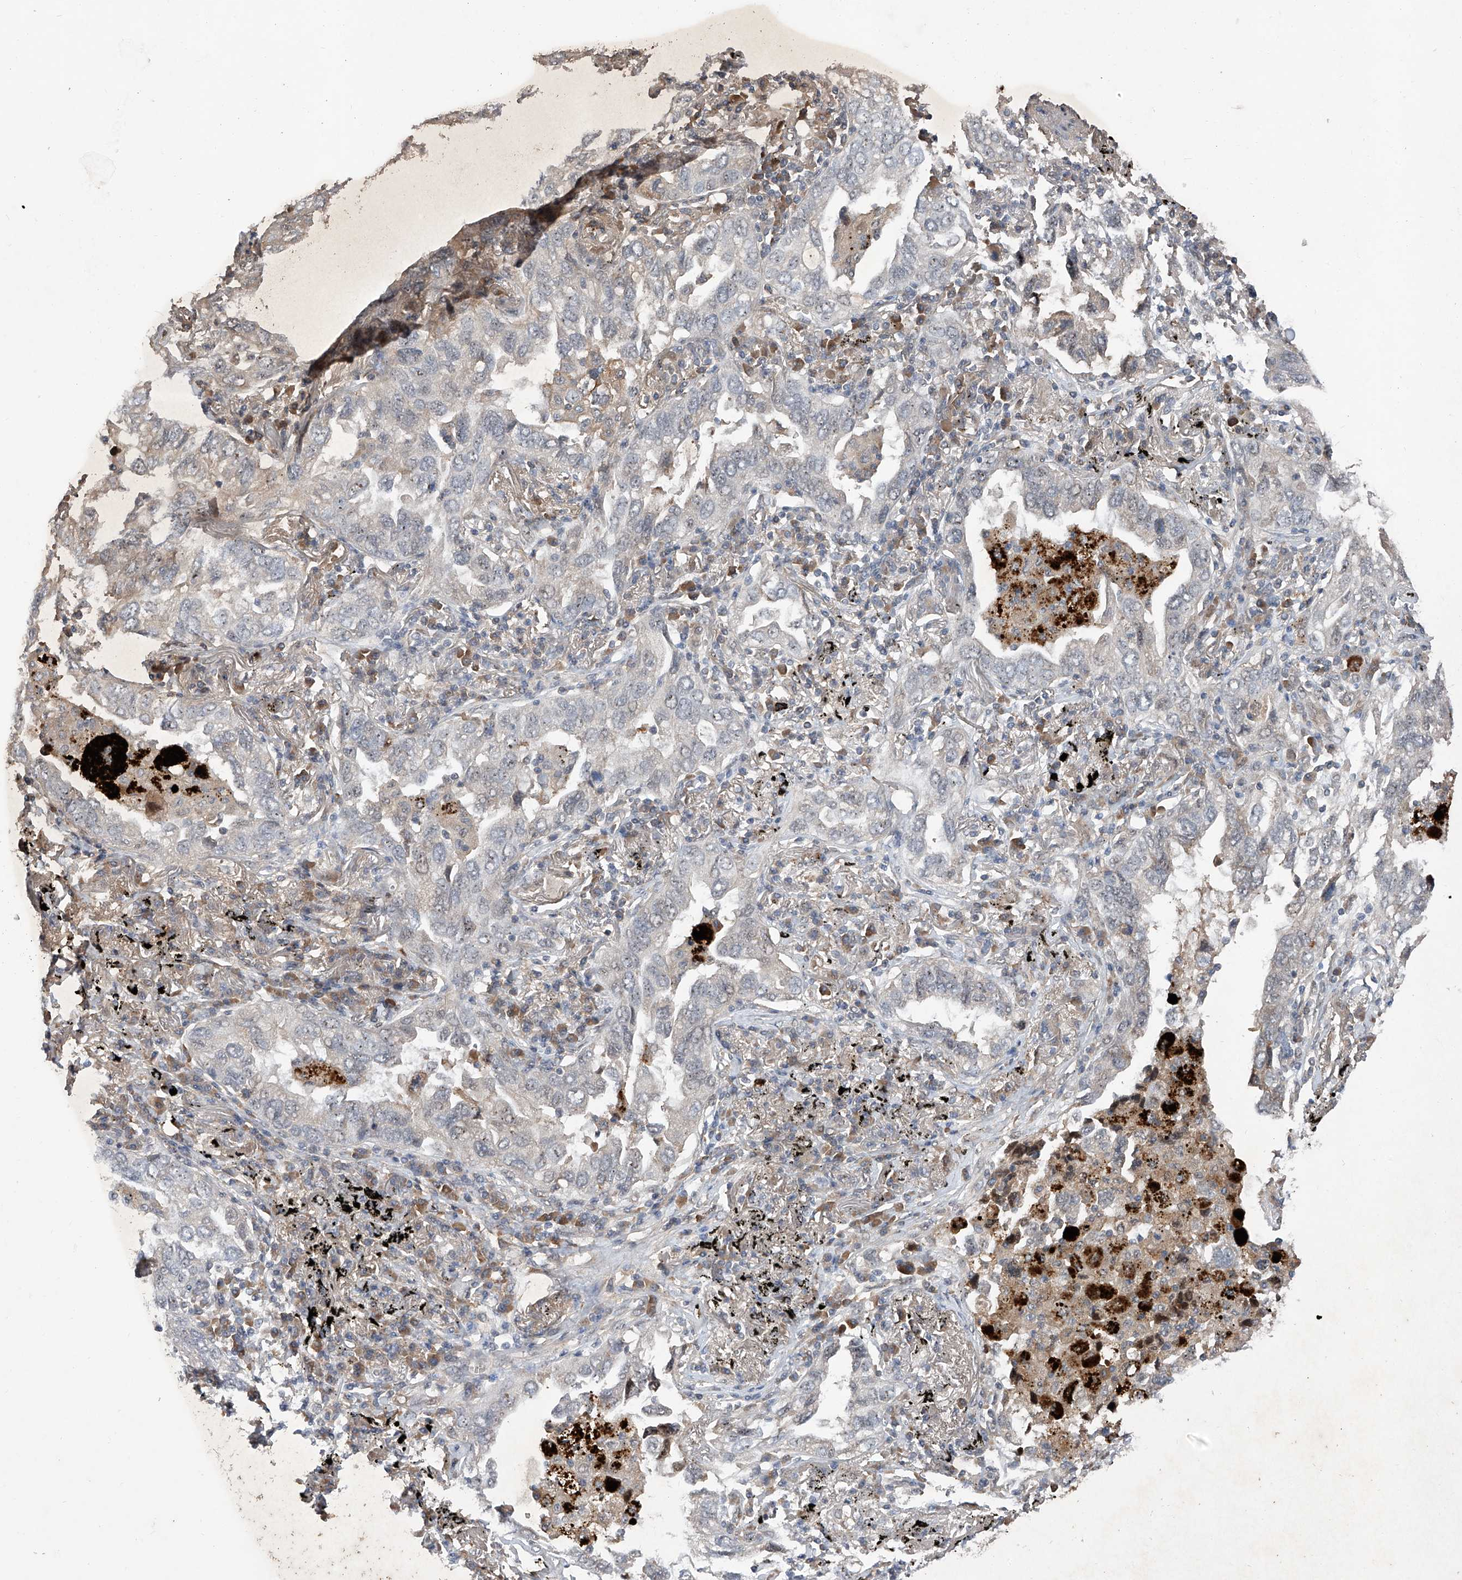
{"staining": {"intensity": "negative", "quantity": "none", "location": "none"}, "tissue": "lung cancer", "cell_type": "Tumor cells", "image_type": "cancer", "snomed": [{"axis": "morphology", "description": "Adenocarcinoma, NOS"}, {"axis": "topography", "description": "Lung"}], "caption": "Tumor cells show no significant expression in lung cancer.", "gene": "FAM135A", "patient": {"sex": "male", "age": 65}}